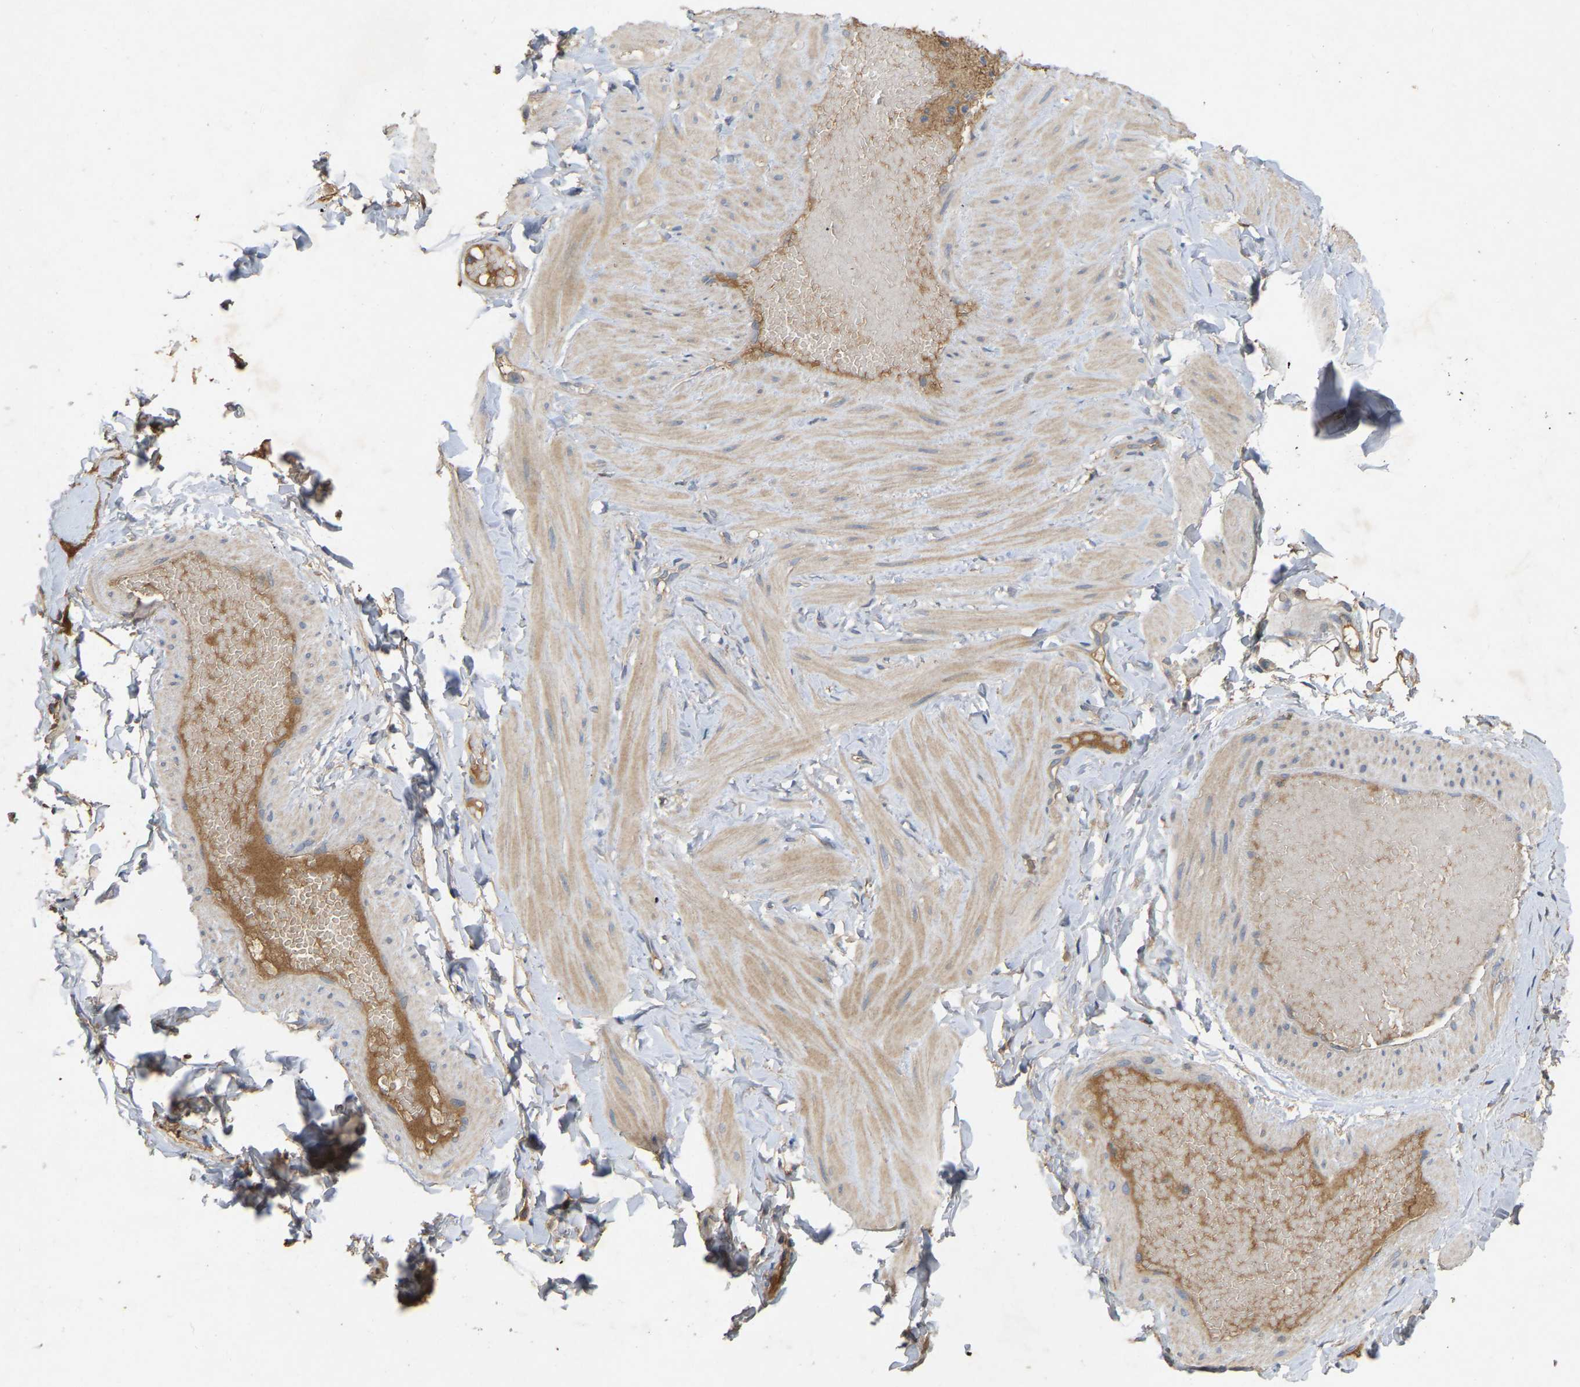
{"staining": {"intensity": "weak", "quantity": ">75%", "location": "cytoplasmic/membranous"}, "tissue": "adipose tissue", "cell_type": "Adipocytes", "image_type": "normal", "snomed": [{"axis": "morphology", "description": "Normal tissue, NOS"}, {"axis": "topography", "description": "Adipose tissue"}, {"axis": "topography", "description": "Vascular tissue"}, {"axis": "topography", "description": "Peripheral nerve tissue"}], "caption": "Brown immunohistochemical staining in normal adipose tissue reveals weak cytoplasmic/membranous staining in approximately >75% of adipocytes. (DAB IHC, brown staining for protein, blue staining for nuclei).", "gene": "LPAR2", "patient": {"sex": "male", "age": 25}}